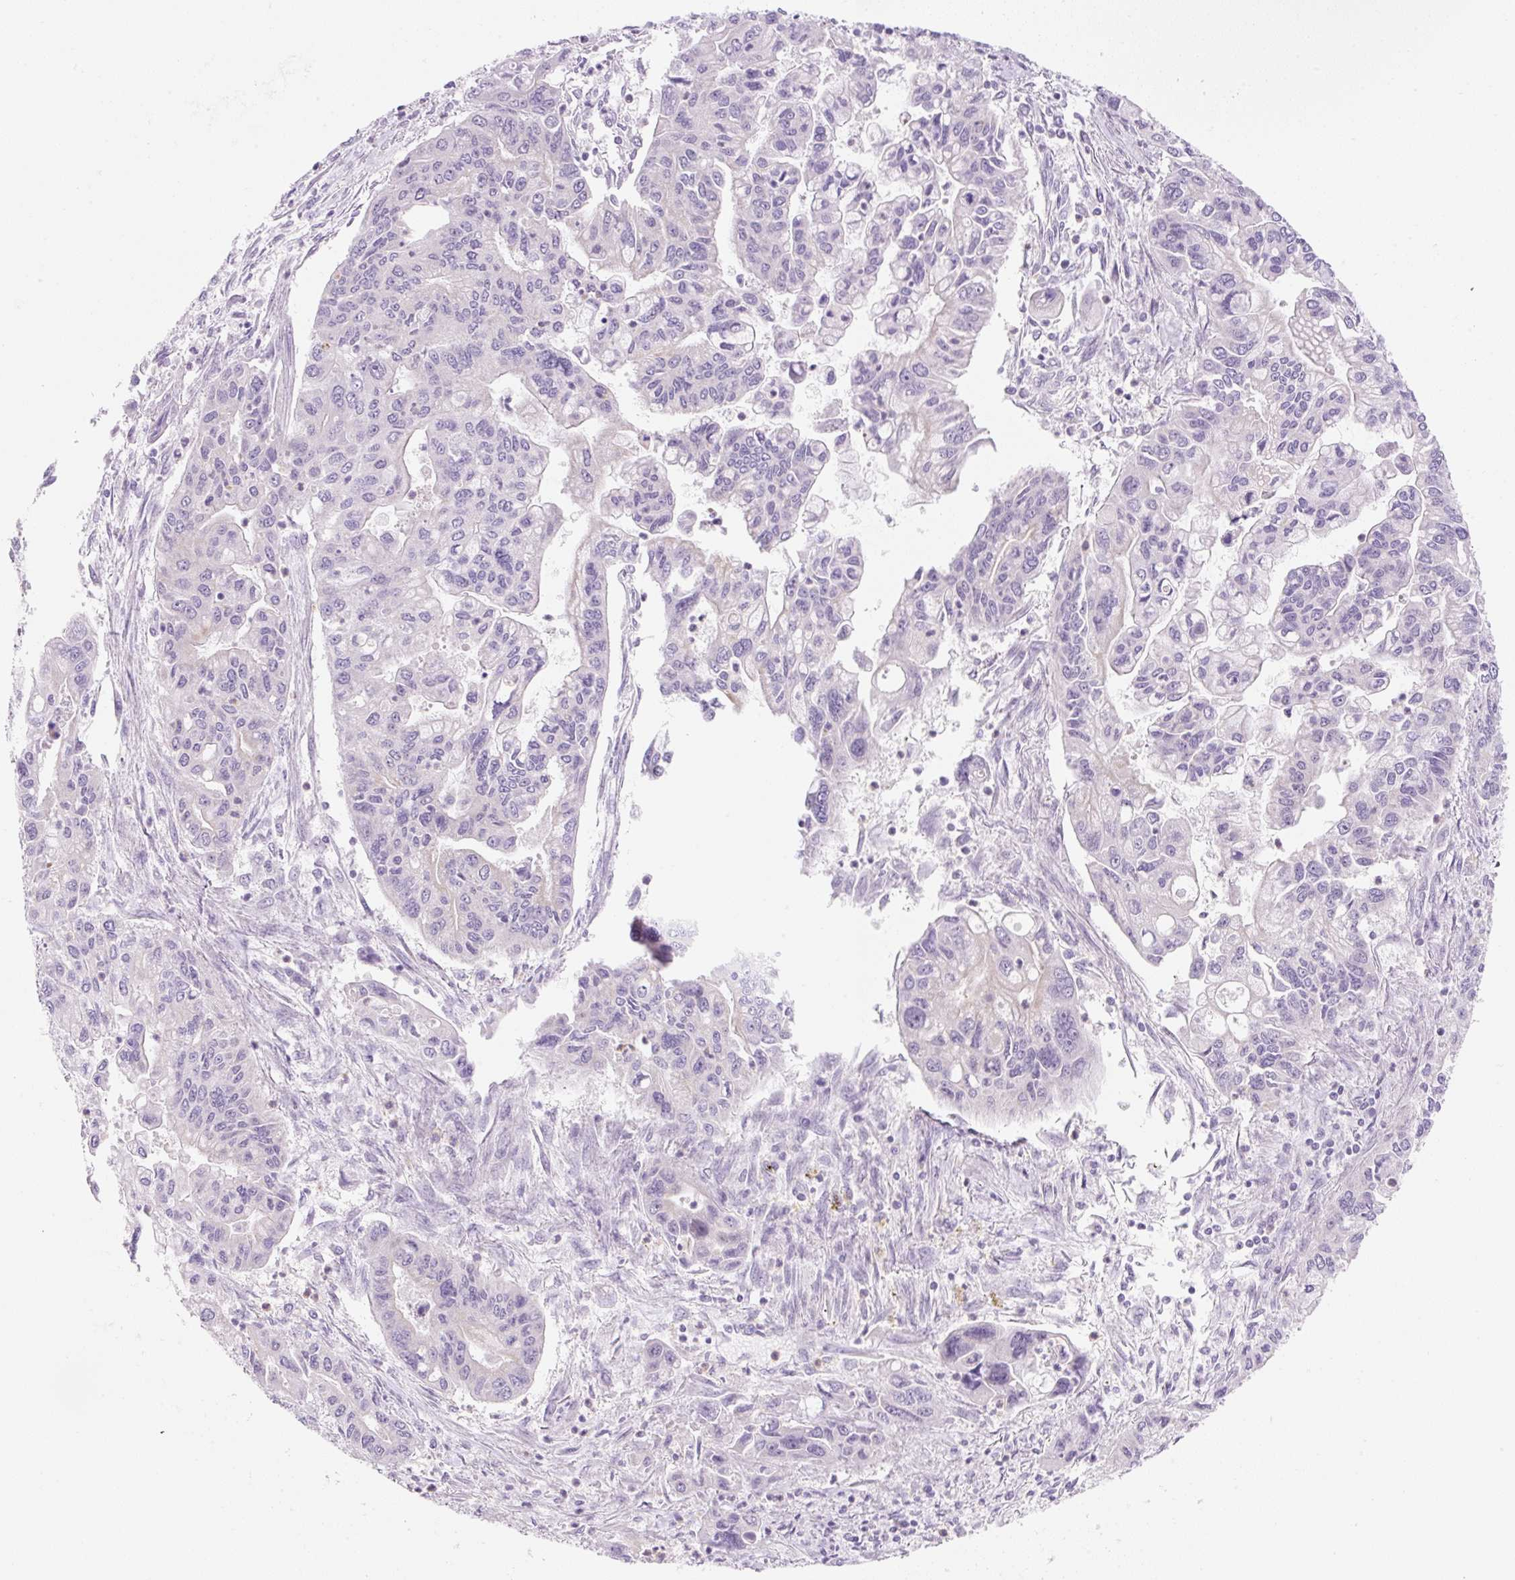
{"staining": {"intensity": "negative", "quantity": "none", "location": "none"}, "tissue": "pancreatic cancer", "cell_type": "Tumor cells", "image_type": "cancer", "snomed": [{"axis": "morphology", "description": "Adenocarcinoma, NOS"}, {"axis": "topography", "description": "Pancreas"}], "caption": "A high-resolution photomicrograph shows IHC staining of pancreatic cancer, which reveals no significant staining in tumor cells. (Stains: DAB (3,3'-diaminobenzidine) immunohistochemistry (IHC) with hematoxylin counter stain, Microscopy: brightfield microscopy at high magnification).", "gene": "OMA1", "patient": {"sex": "male", "age": 62}}